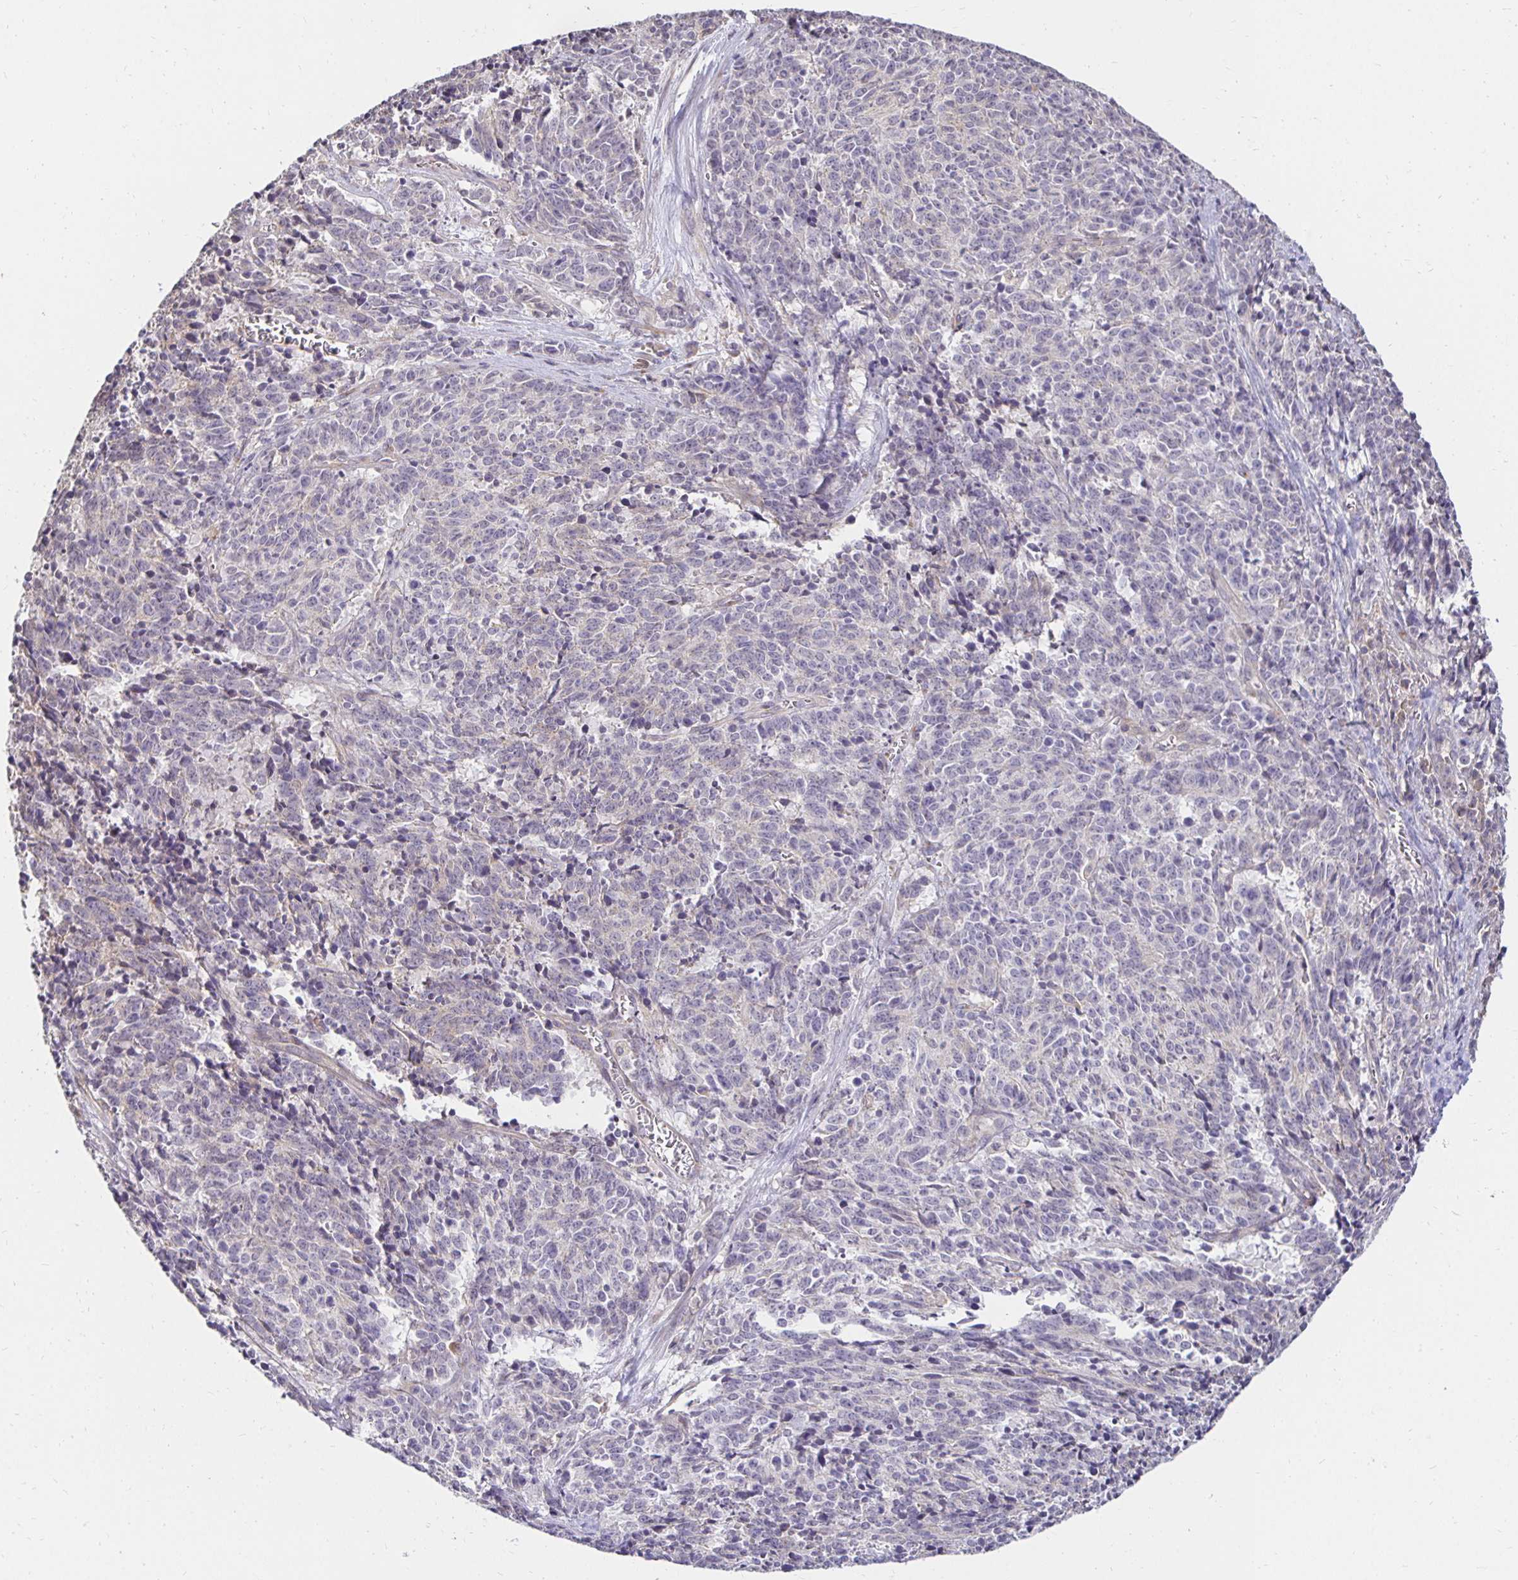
{"staining": {"intensity": "negative", "quantity": "none", "location": "none"}, "tissue": "cervical cancer", "cell_type": "Tumor cells", "image_type": "cancer", "snomed": [{"axis": "morphology", "description": "Squamous cell carcinoma, NOS"}, {"axis": "topography", "description": "Cervix"}], "caption": "Protein analysis of cervical cancer (squamous cell carcinoma) demonstrates no significant expression in tumor cells. (DAB IHC visualized using brightfield microscopy, high magnification).", "gene": "PNPLA3", "patient": {"sex": "female", "age": 29}}